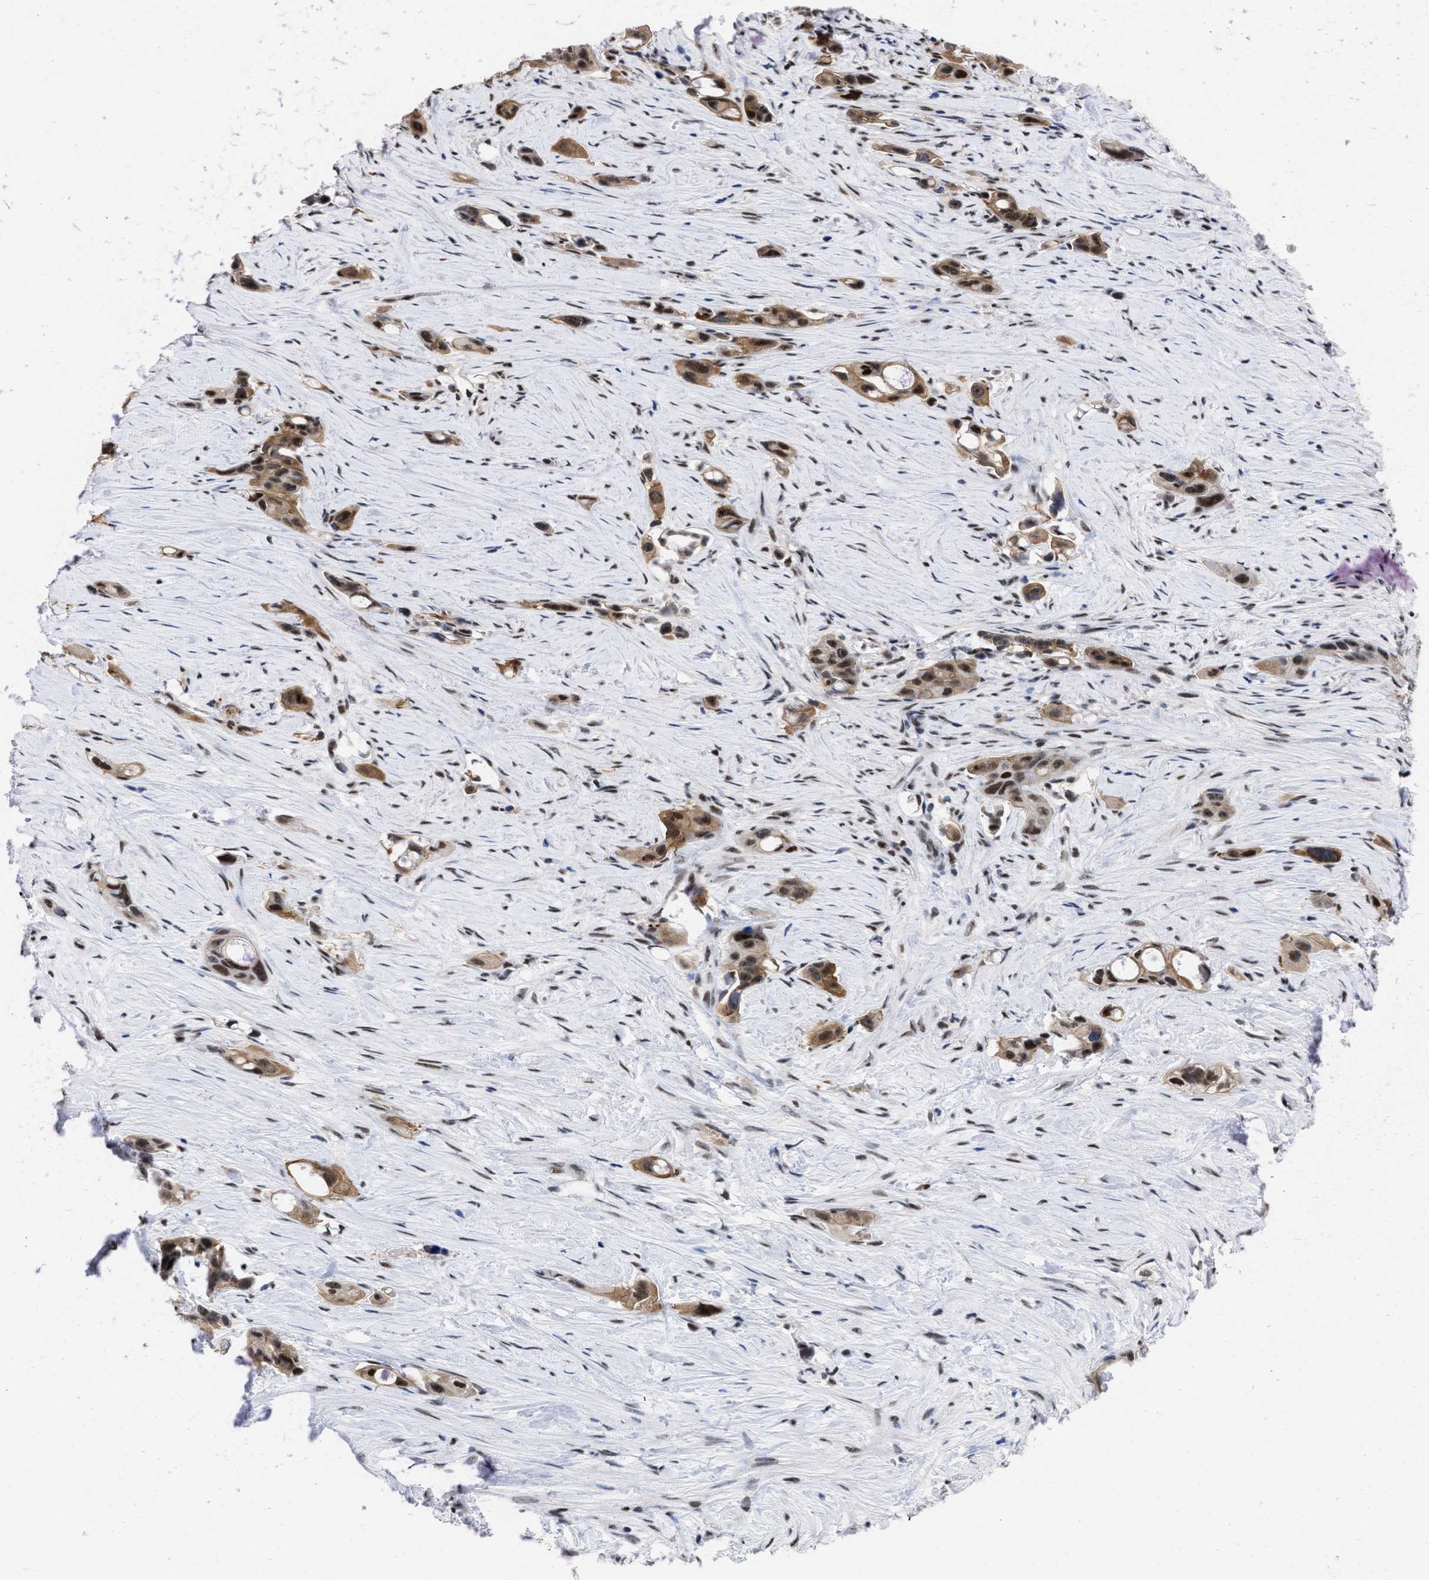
{"staining": {"intensity": "strong", "quantity": ">75%", "location": "cytoplasmic/membranous,nuclear"}, "tissue": "pancreatic cancer", "cell_type": "Tumor cells", "image_type": "cancer", "snomed": [{"axis": "morphology", "description": "Adenocarcinoma, NOS"}, {"axis": "topography", "description": "Pancreas"}], "caption": "Brown immunohistochemical staining in human pancreatic adenocarcinoma displays strong cytoplasmic/membranous and nuclear expression in about >75% of tumor cells.", "gene": "DDX41", "patient": {"sex": "male", "age": 53}}